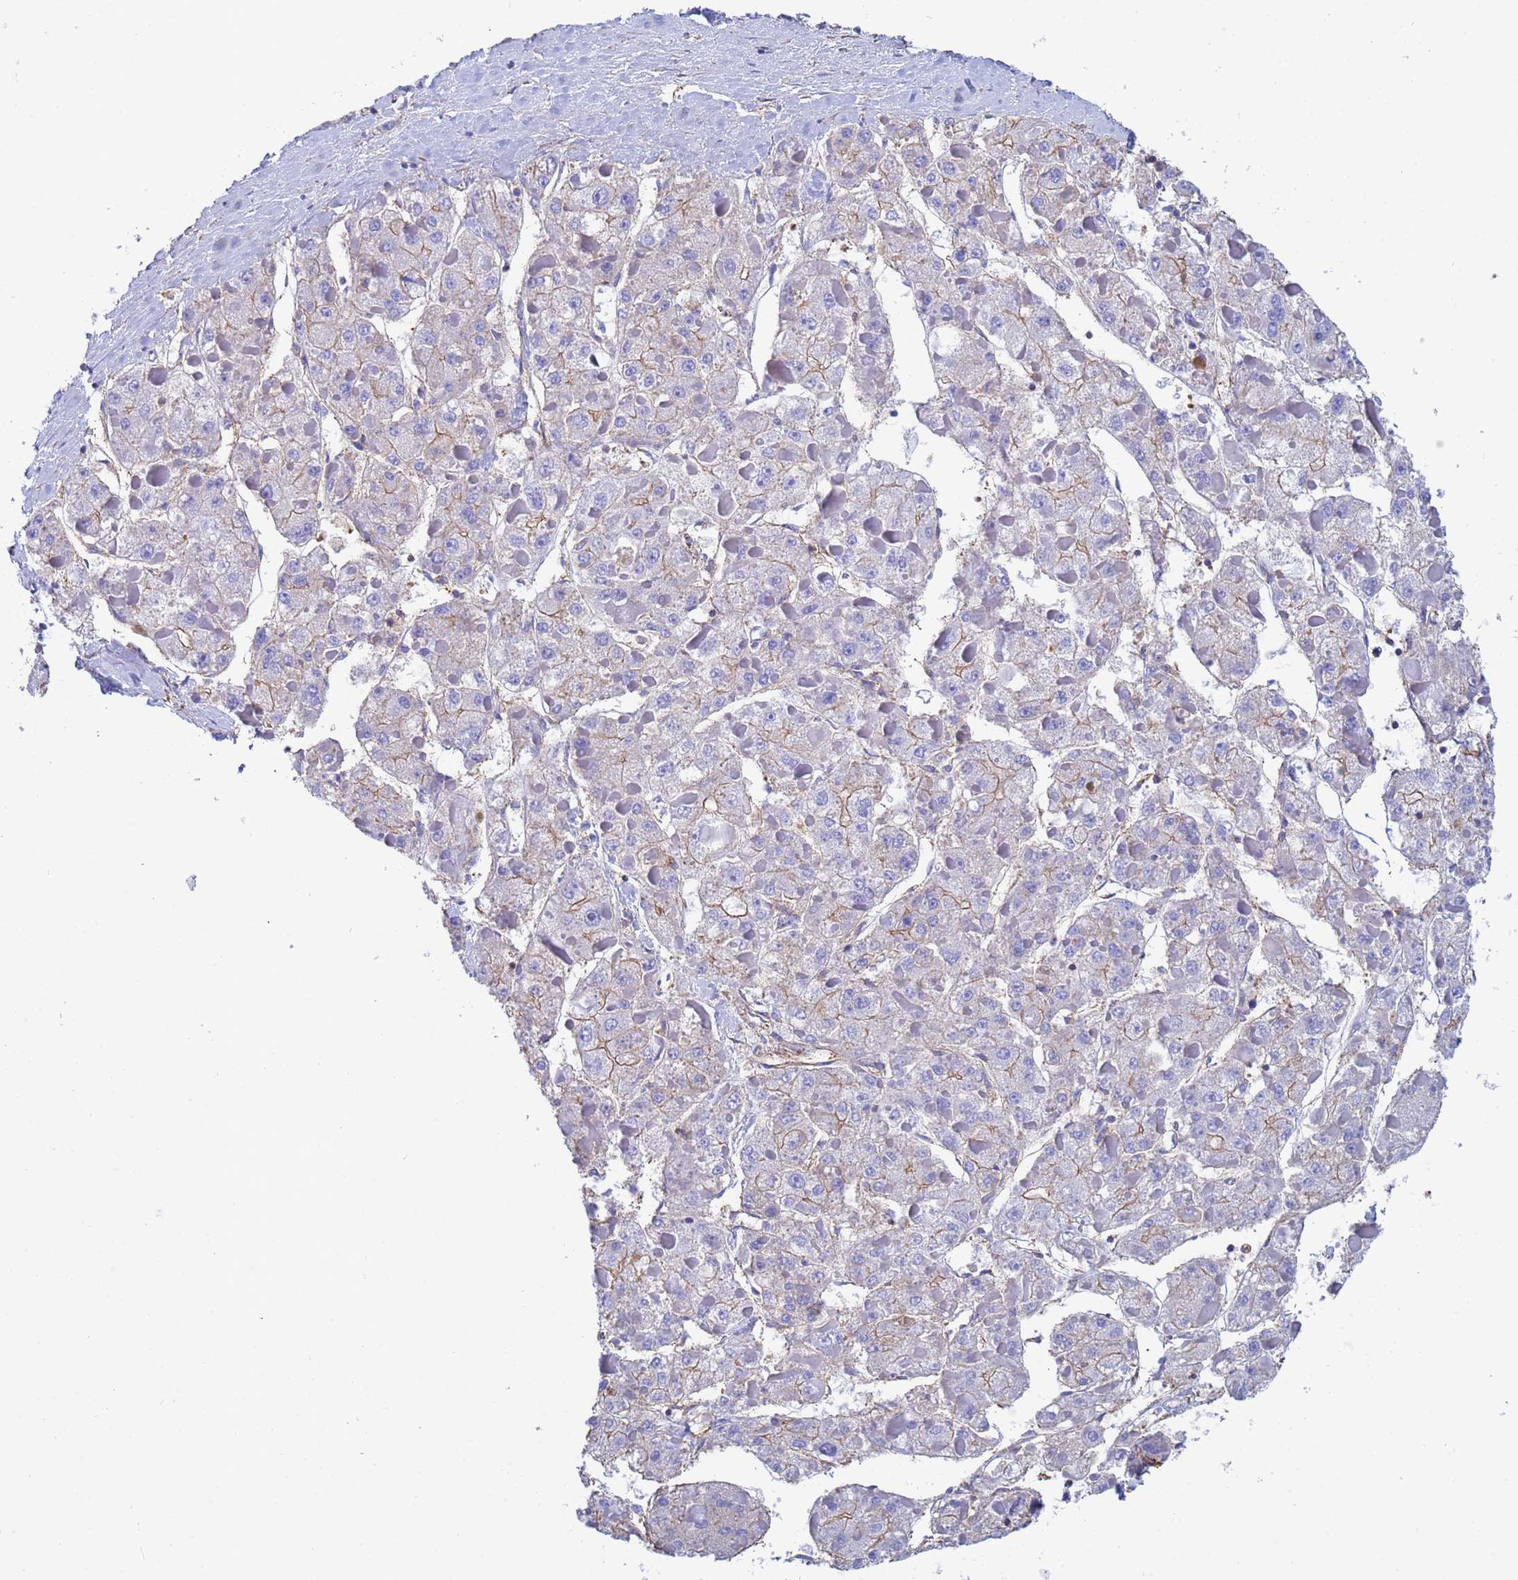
{"staining": {"intensity": "weak", "quantity": "<25%", "location": "cytoplasmic/membranous"}, "tissue": "liver cancer", "cell_type": "Tumor cells", "image_type": "cancer", "snomed": [{"axis": "morphology", "description": "Carcinoma, Hepatocellular, NOS"}, {"axis": "topography", "description": "Liver"}], "caption": "Tumor cells are negative for protein expression in human liver hepatocellular carcinoma.", "gene": "MYL12A", "patient": {"sex": "female", "age": 73}}